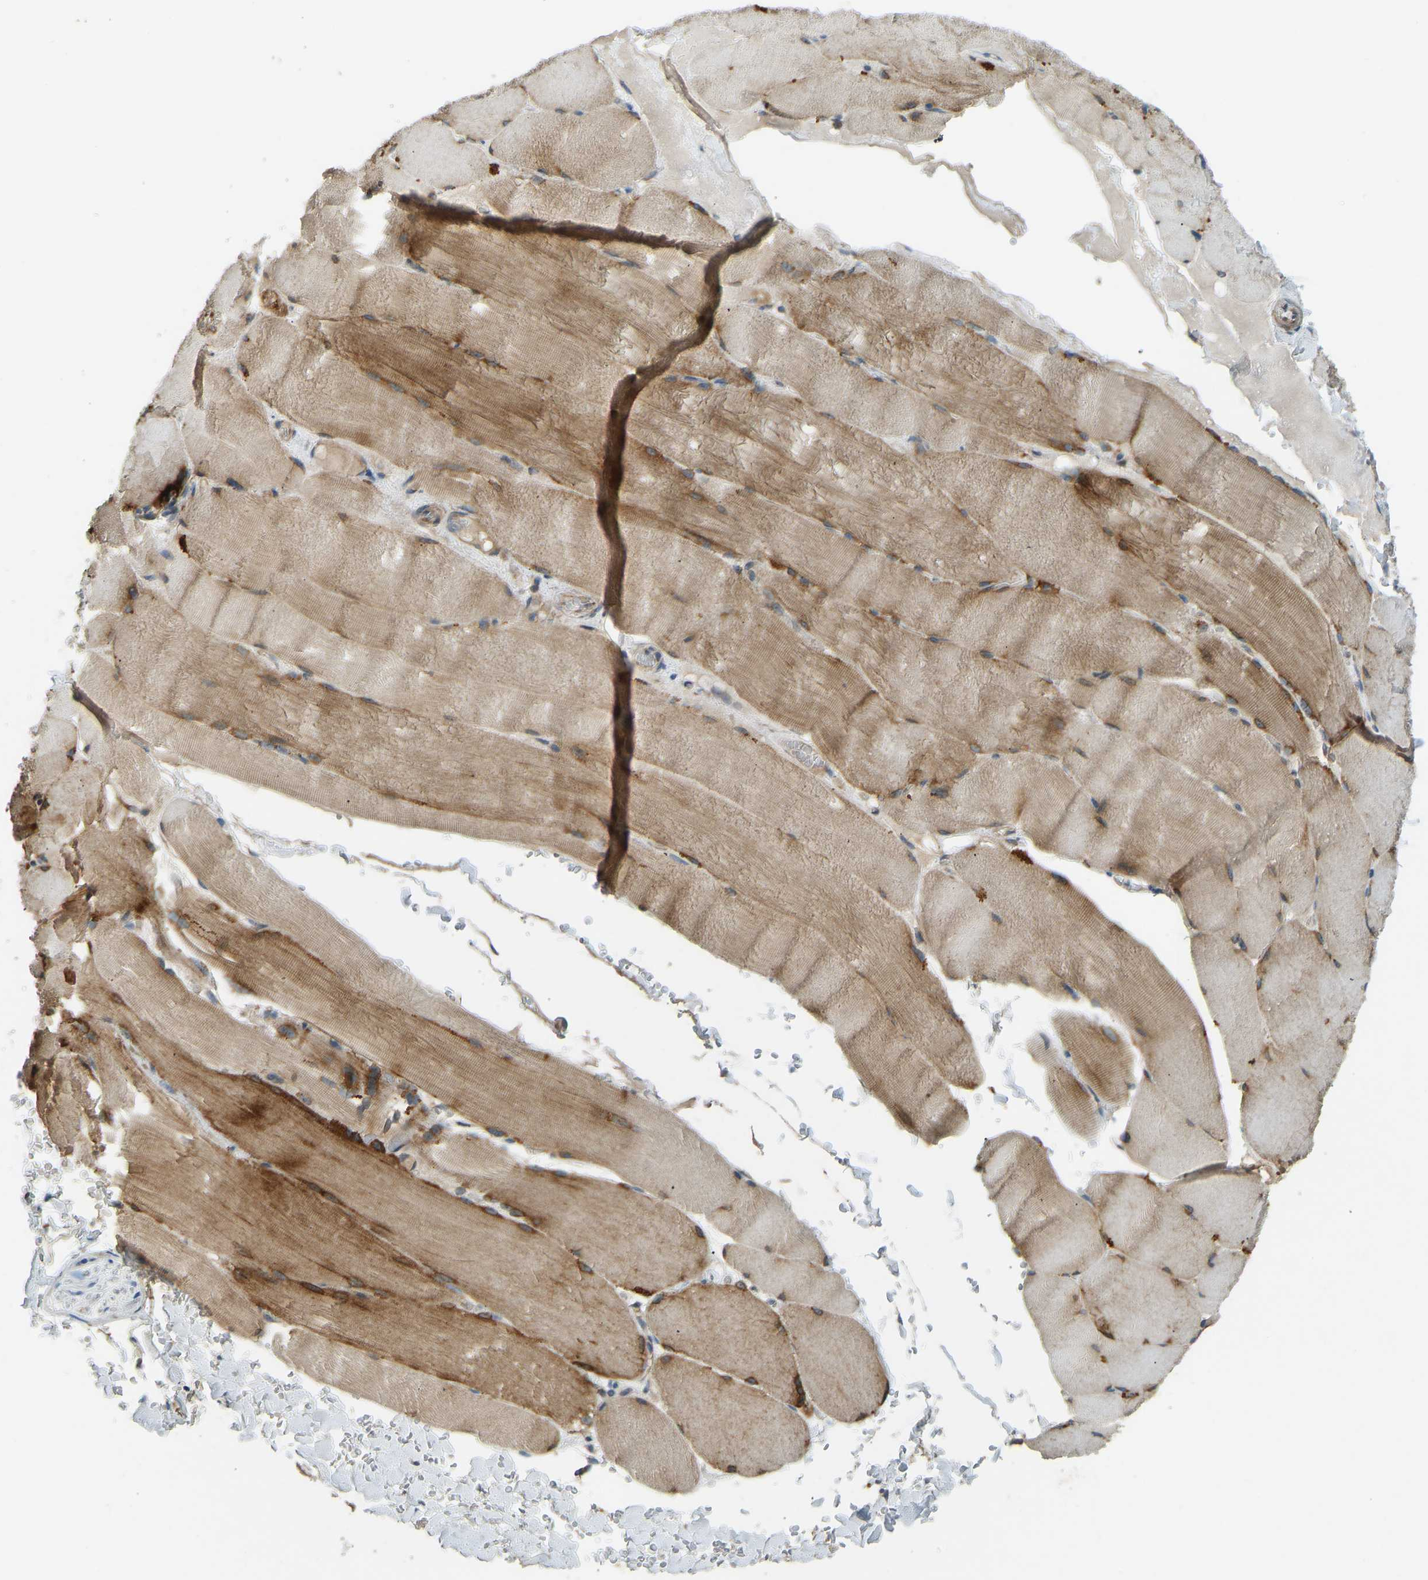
{"staining": {"intensity": "moderate", "quantity": ">75%", "location": "cytoplasmic/membranous"}, "tissue": "skeletal muscle", "cell_type": "Myocytes", "image_type": "normal", "snomed": [{"axis": "morphology", "description": "Normal tissue, NOS"}, {"axis": "topography", "description": "Skin"}, {"axis": "topography", "description": "Skeletal muscle"}], "caption": "The image displays staining of unremarkable skeletal muscle, revealing moderate cytoplasmic/membranous protein staining (brown color) within myocytes. Immunohistochemistry (ihc) stains the protein in brown and the nuclei are stained blue.", "gene": "STAU2", "patient": {"sex": "male", "age": 83}}